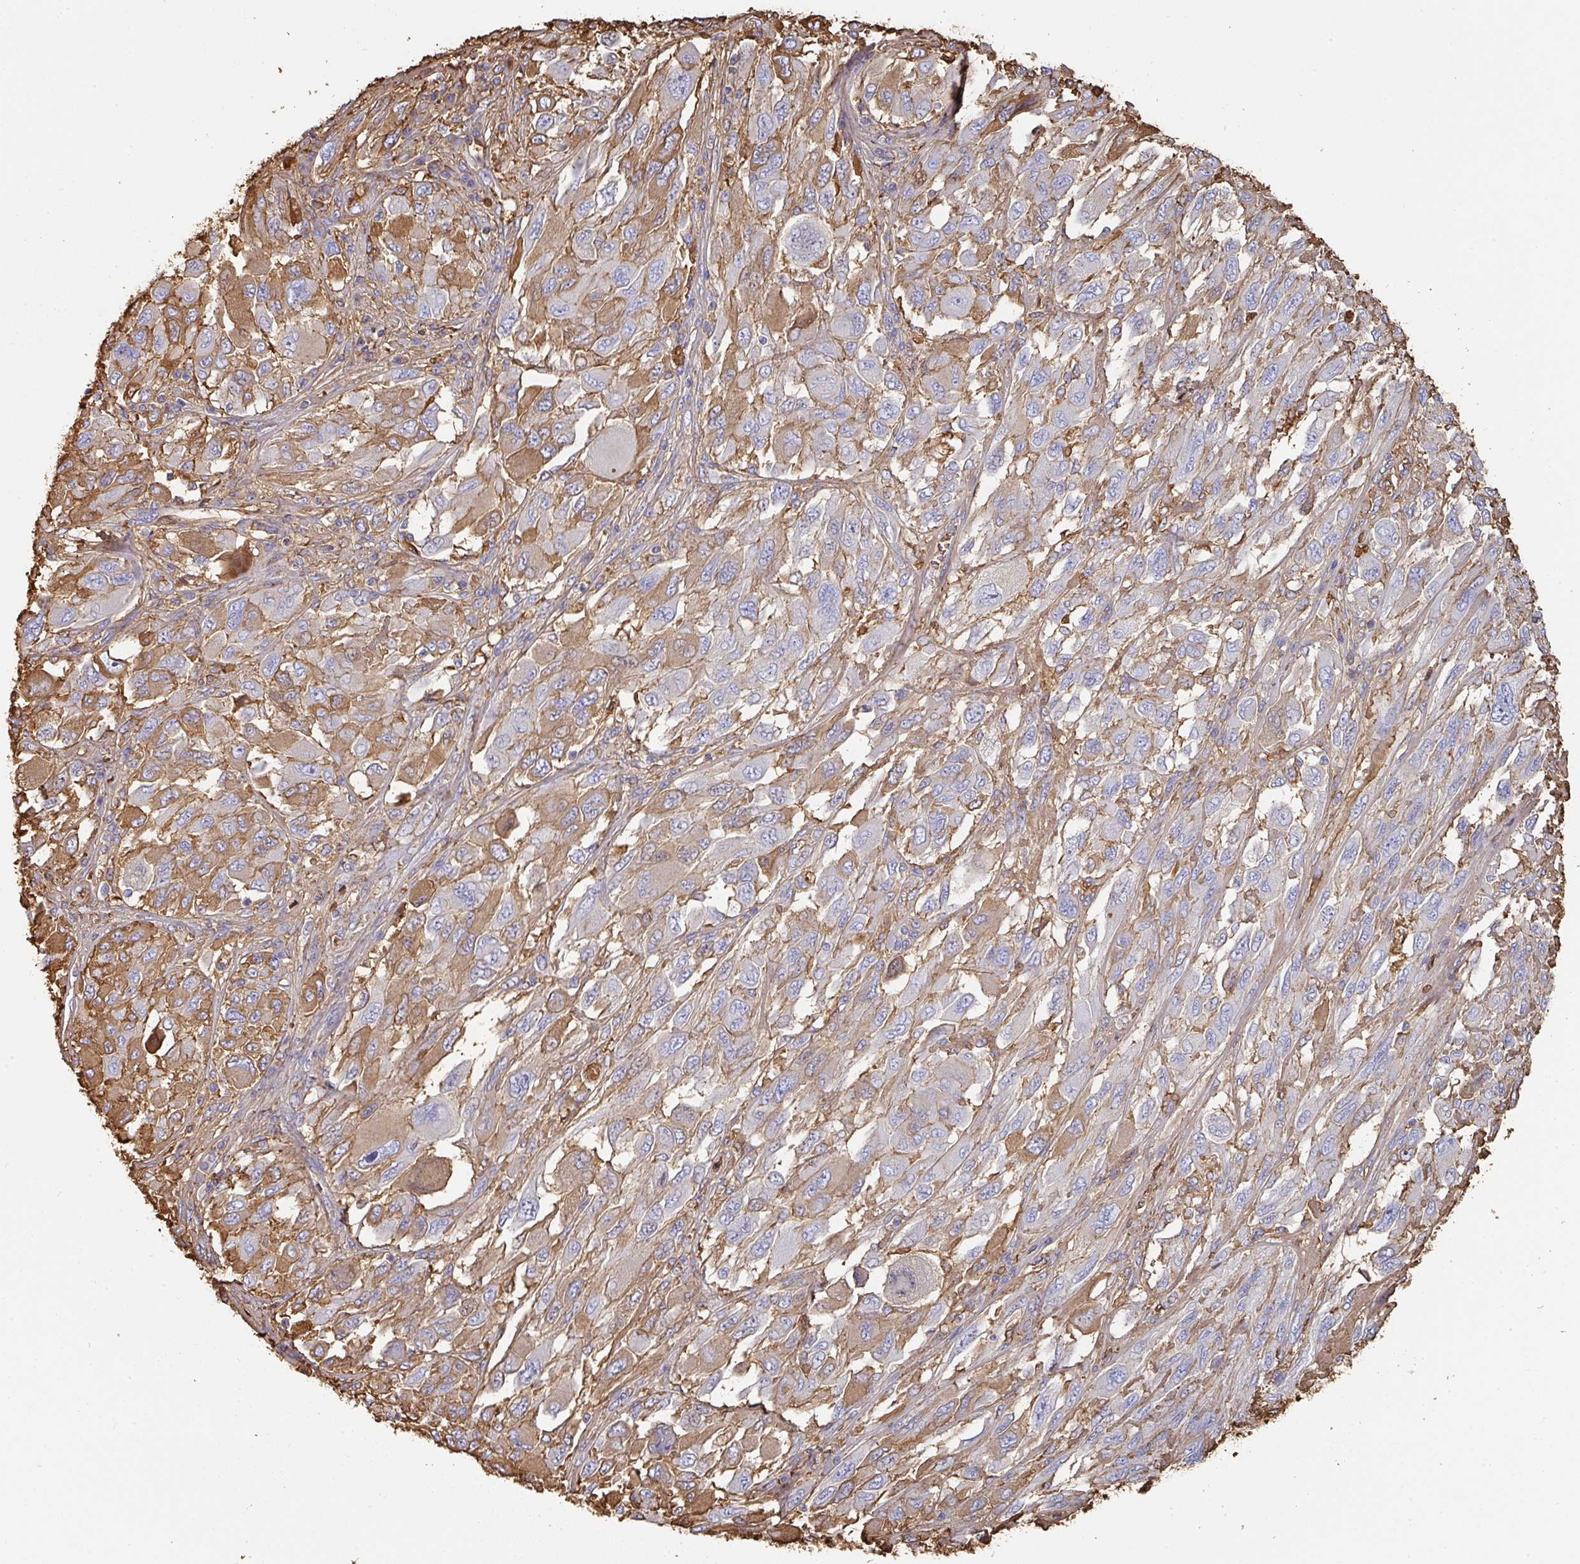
{"staining": {"intensity": "moderate", "quantity": "25%-75%", "location": "cytoplasmic/membranous"}, "tissue": "melanoma", "cell_type": "Tumor cells", "image_type": "cancer", "snomed": [{"axis": "morphology", "description": "Malignant melanoma, NOS"}, {"axis": "topography", "description": "Skin"}], "caption": "There is medium levels of moderate cytoplasmic/membranous staining in tumor cells of melanoma, as demonstrated by immunohistochemical staining (brown color).", "gene": "ALB", "patient": {"sex": "female", "age": 91}}